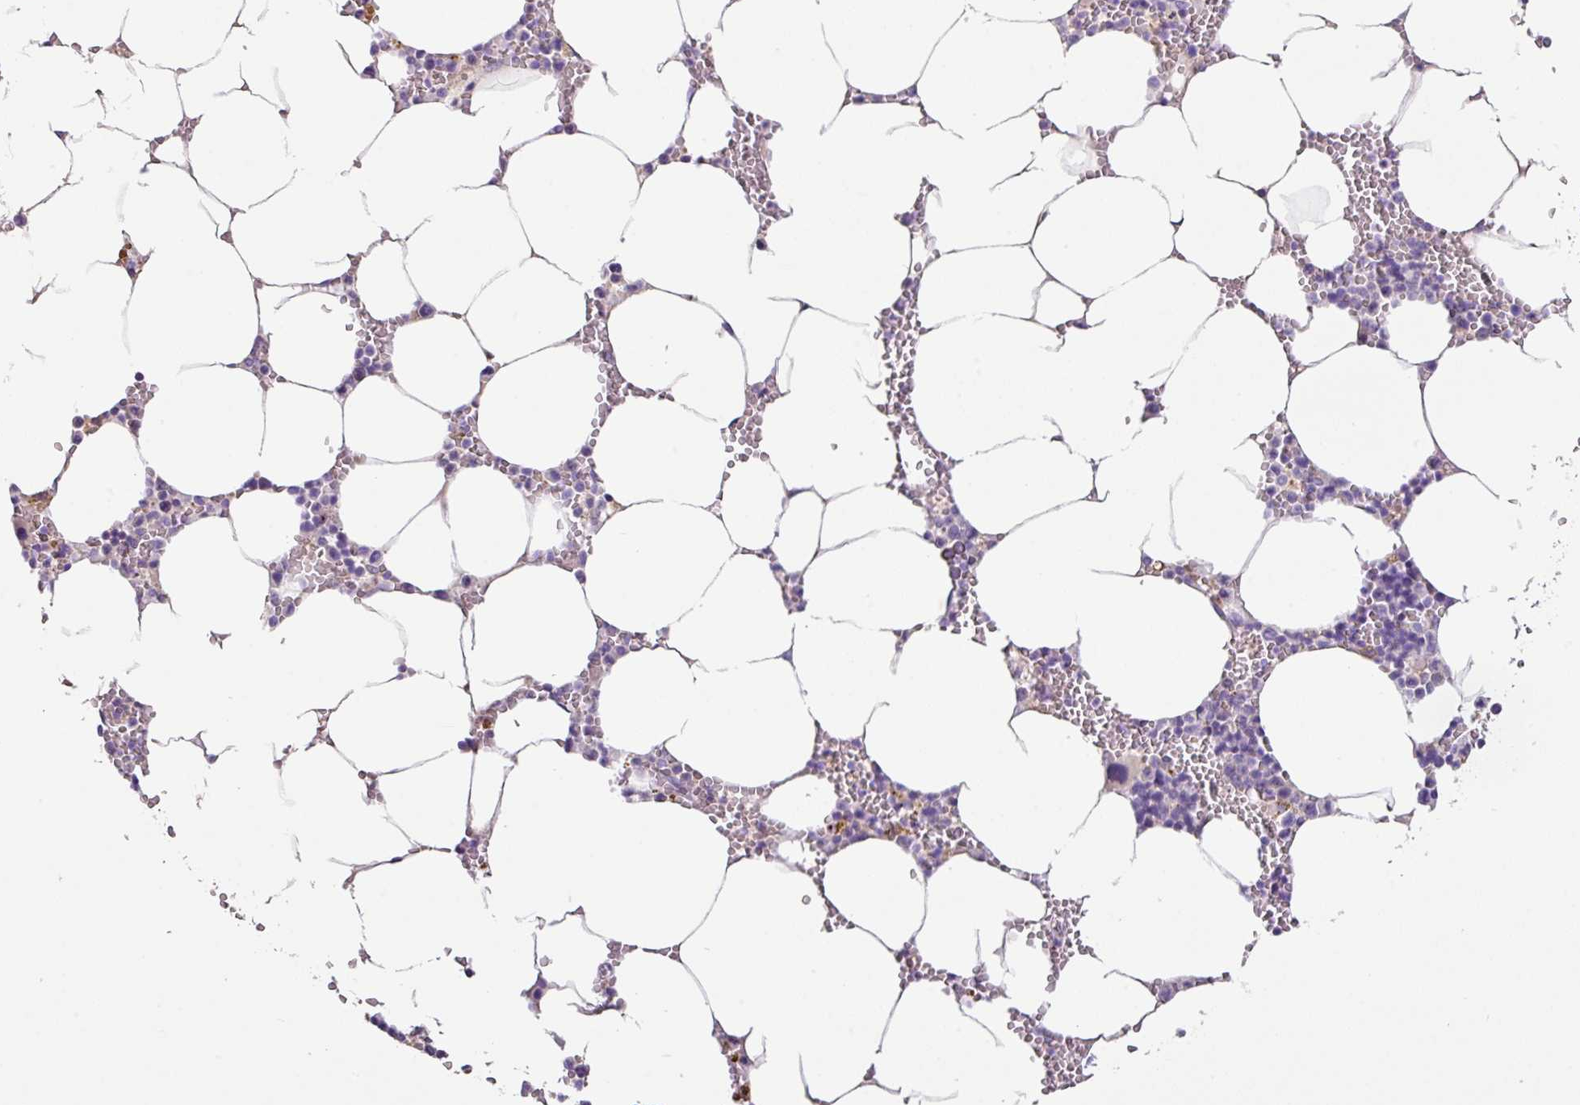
{"staining": {"intensity": "negative", "quantity": "none", "location": "none"}, "tissue": "bone marrow", "cell_type": "Hematopoietic cells", "image_type": "normal", "snomed": [{"axis": "morphology", "description": "Normal tissue, NOS"}, {"axis": "topography", "description": "Bone marrow"}], "caption": "An immunohistochemistry micrograph of benign bone marrow is shown. There is no staining in hematopoietic cells of bone marrow. (Immunohistochemistry (ihc), brightfield microscopy, high magnification).", "gene": "ZG16", "patient": {"sex": "male", "age": 70}}